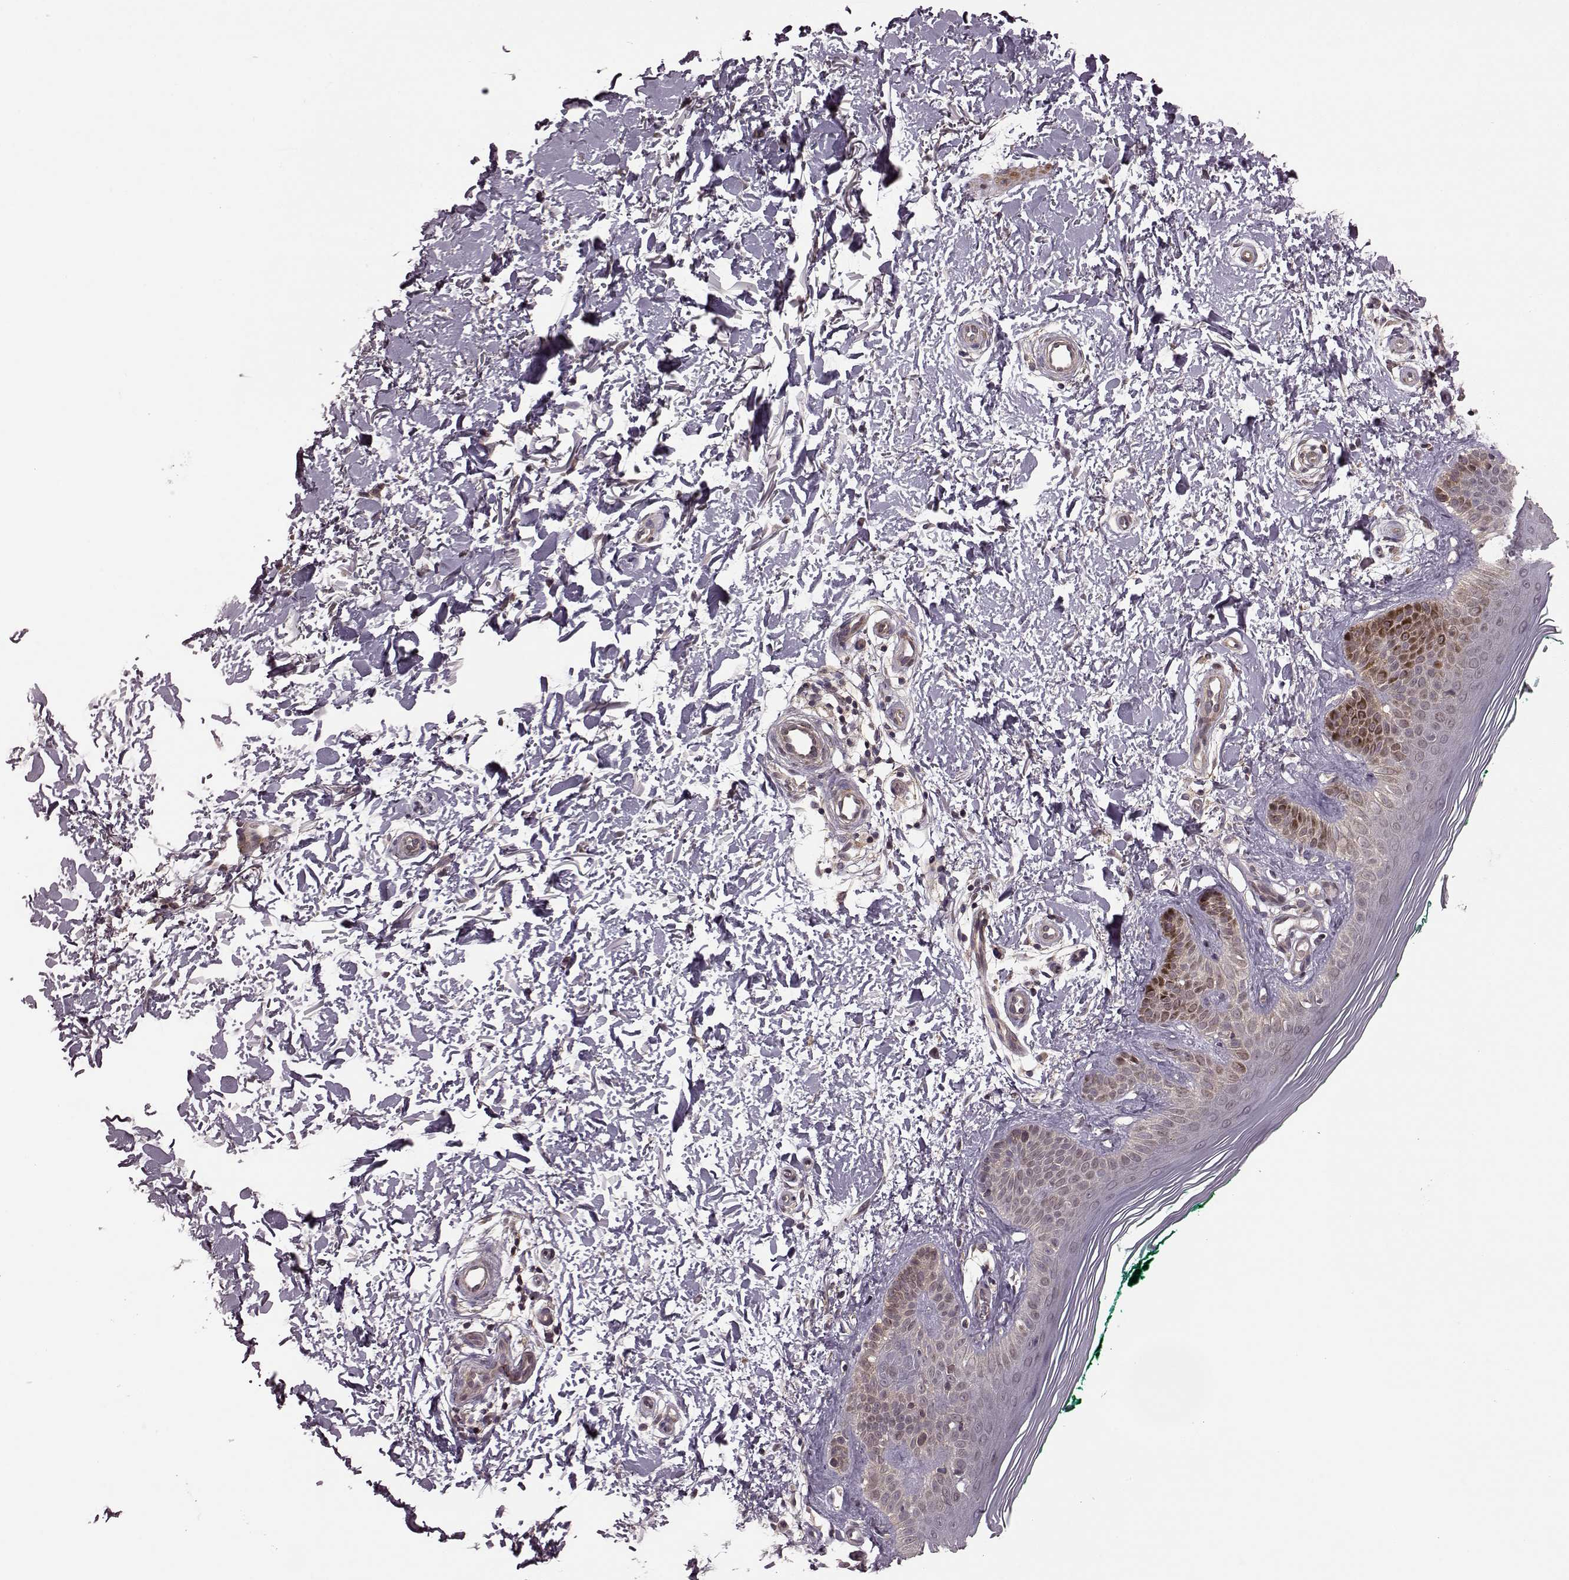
{"staining": {"intensity": "negative", "quantity": "none", "location": "none"}, "tissue": "skin", "cell_type": "Fibroblasts", "image_type": "normal", "snomed": [{"axis": "morphology", "description": "Normal tissue, NOS"}, {"axis": "morphology", "description": "Inflammation, NOS"}, {"axis": "morphology", "description": "Fibrosis, NOS"}, {"axis": "topography", "description": "Skin"}], "caption": "This photomicrograph is of normal skin stained with immunohistochemistry to label a protein in brown with the nuclei are counter-stained blue. There is no positivity in fibroblasts.", "gene": "FNIP2", "patient": {"sex": "male", "age": 71}}